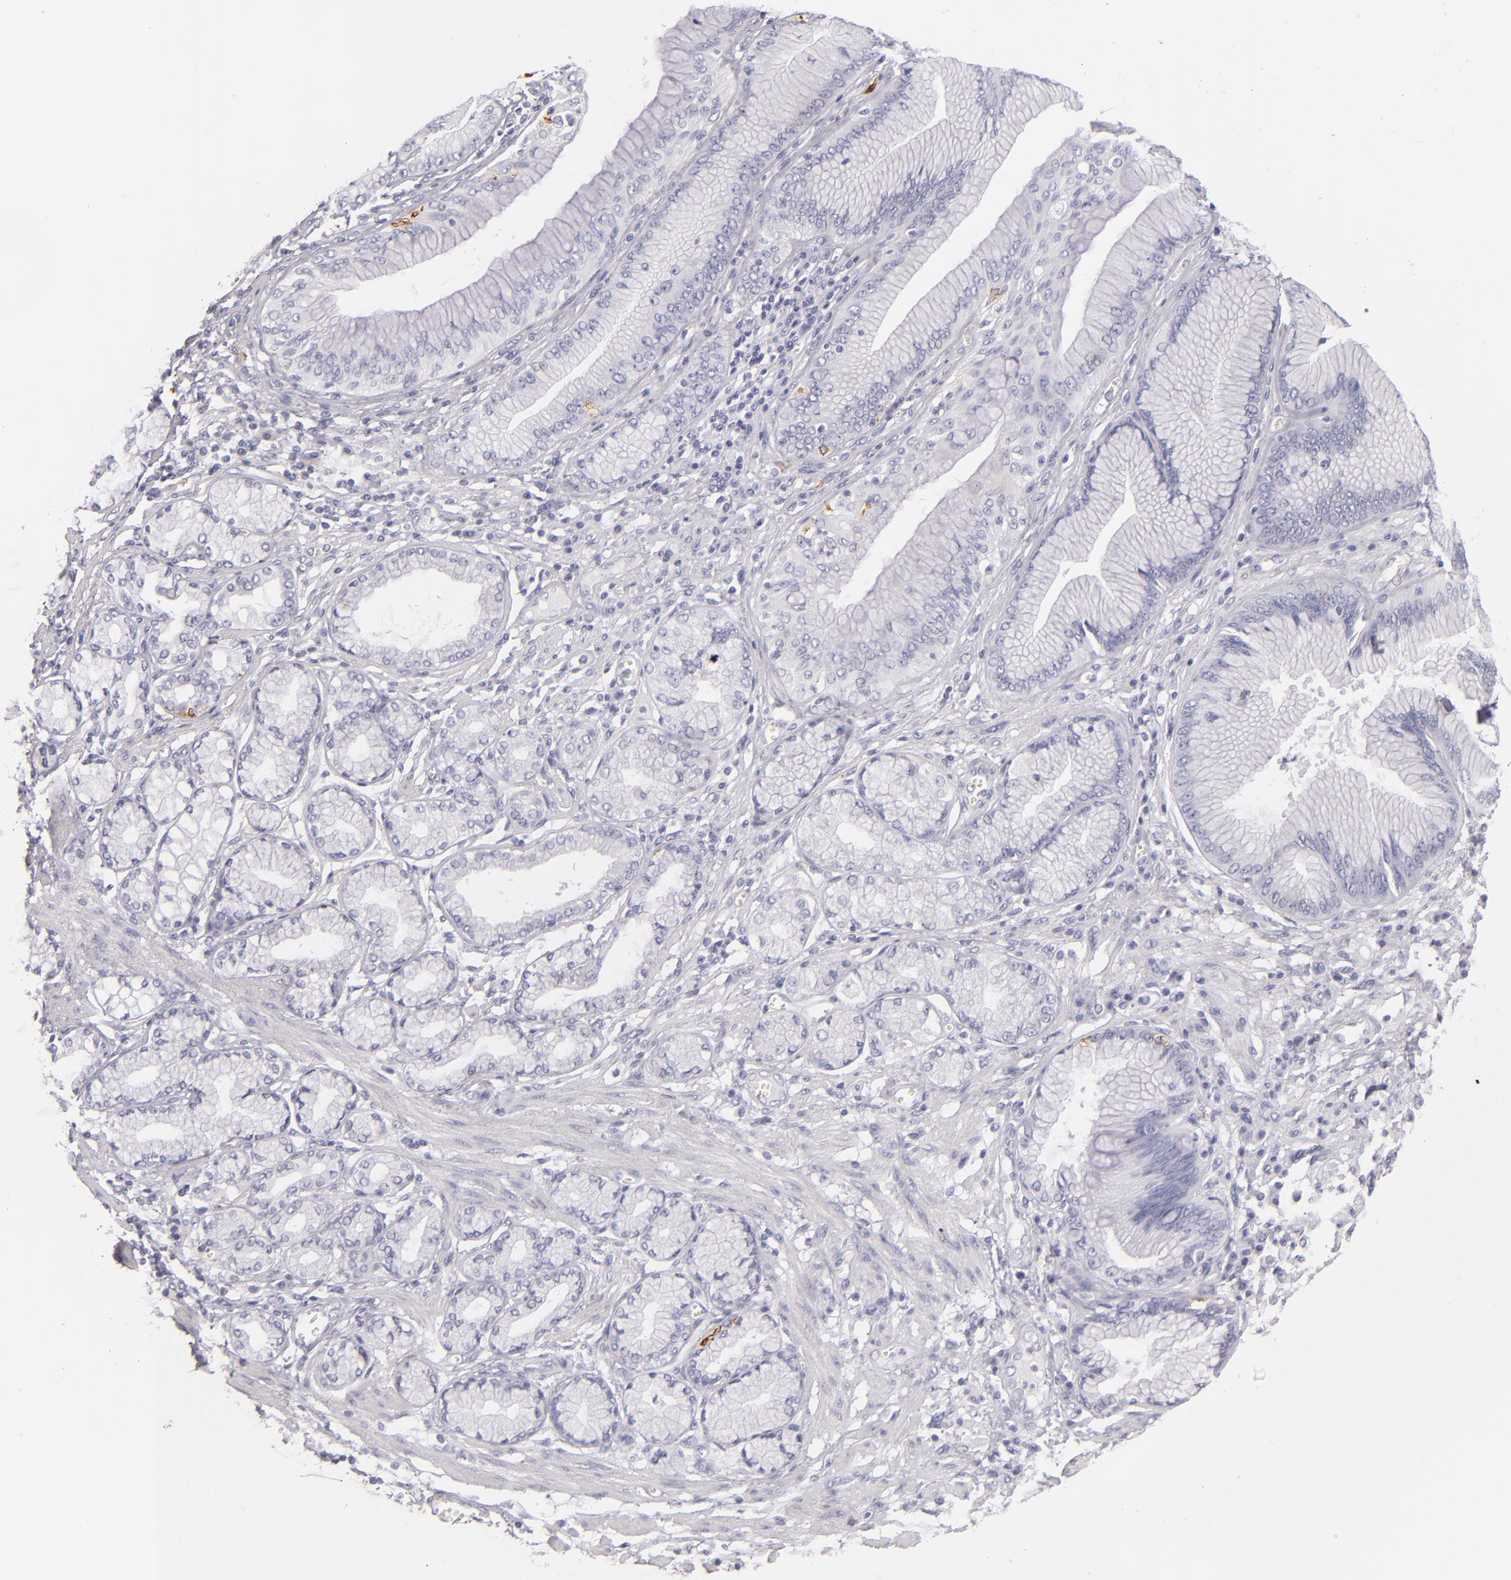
{"staining": {"intensity": "negative", "quantity": "none", "location": "none"}, "tissue": "stomach cancer", "cell_type": "Tumor cells", "image_type": "cancer", "snomed": [{"axis": "morphology", "description": "Adenocarcinoma, NOS"}, {"axis": "topography", "description": "Pancreas"}, {"axis": "topography", "description": "Stomach, upper"}], "caption": "Human stomach adenocarcinoma stained for a protein using immunohistochemistry shows no expression in tumor cells.", "gene": "CD207", "patient": {"sex": "male", "age": 77}}